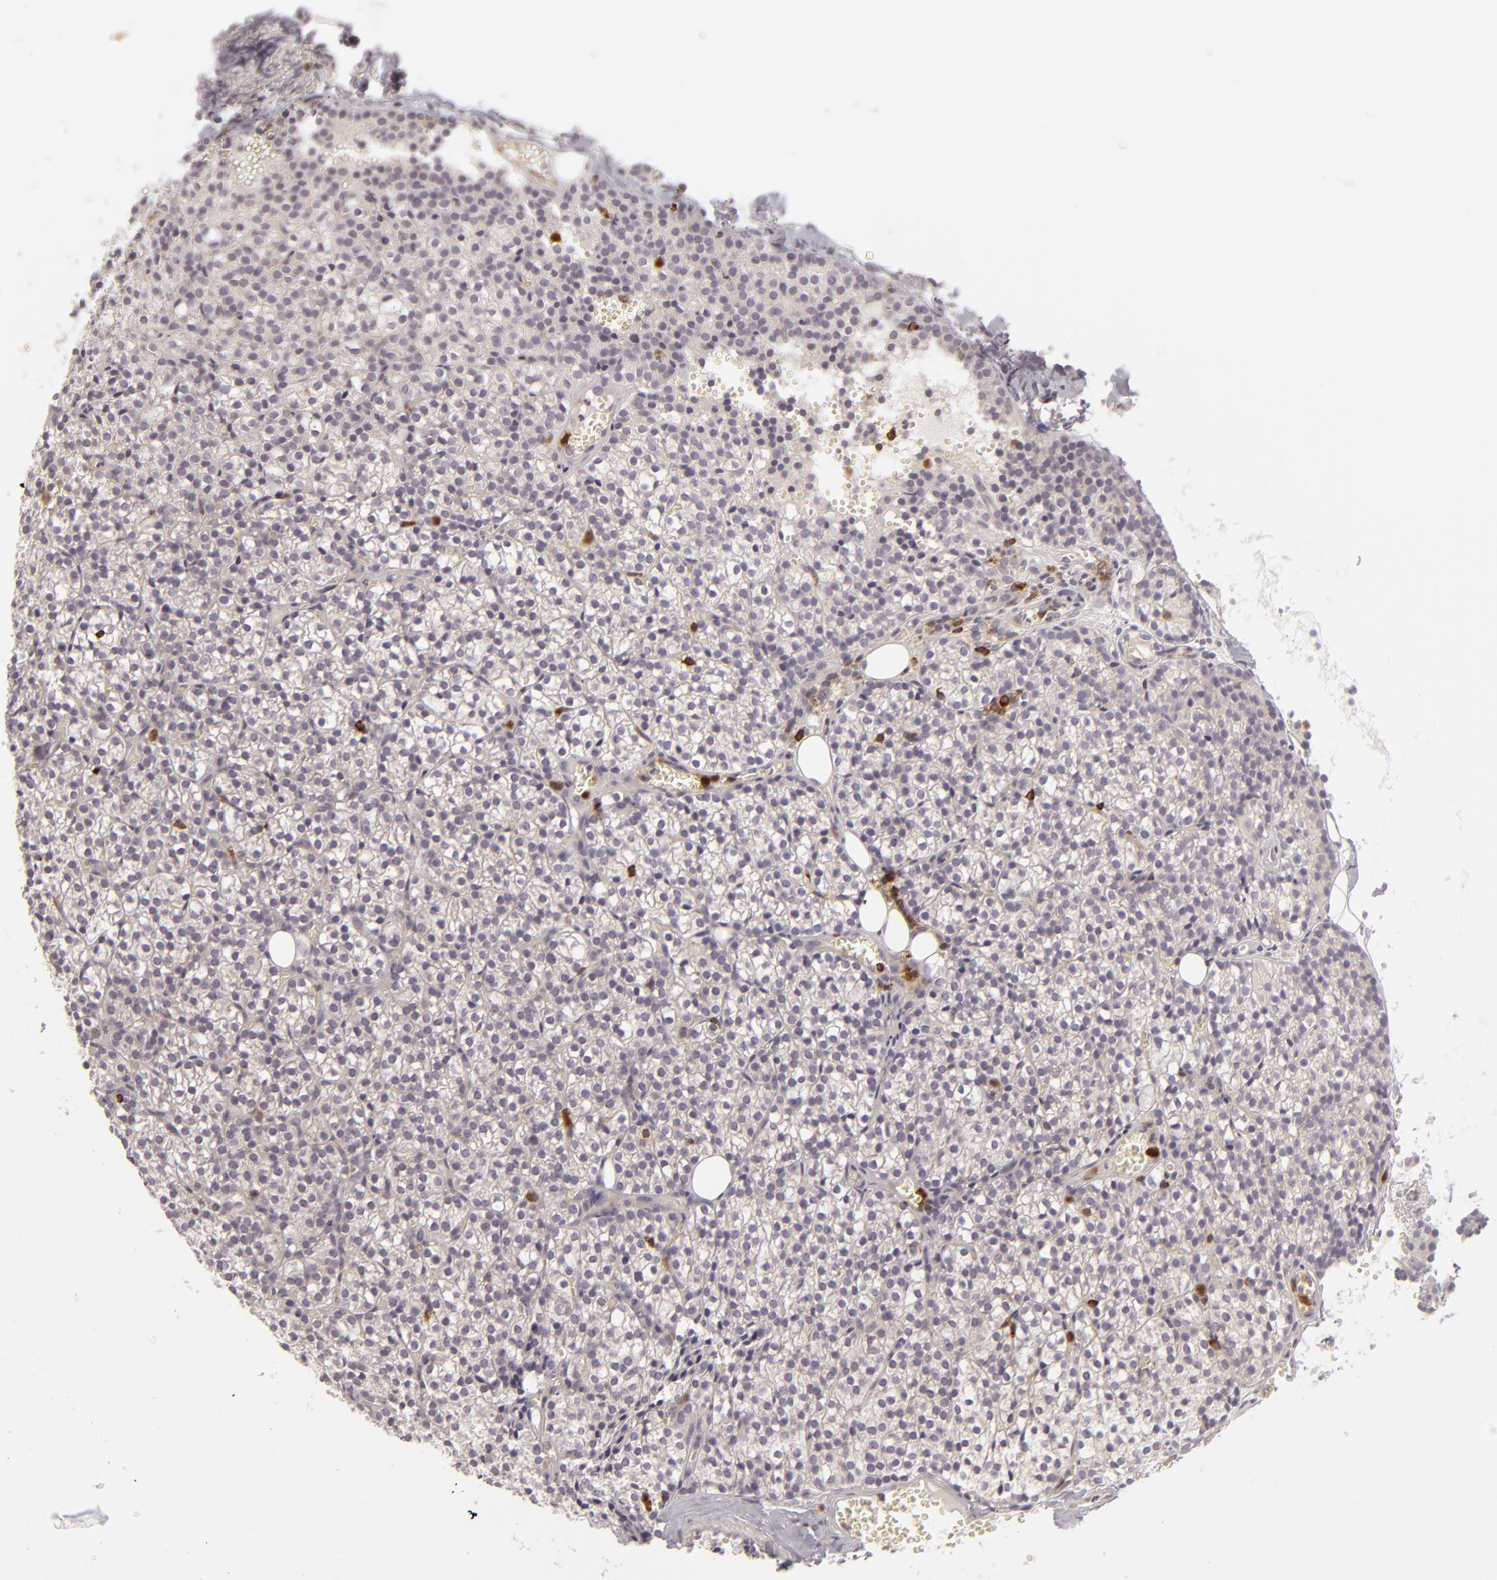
{"staining": {"intensity": "weak", "quantity": ">75%", "location": "cytoplasmic/membranous"}, "tissue": "parathyroid gland", "cell_type": "Glandular cells", "image_type": "normal", "snomed": [{"axis": "morphology", "description": "Normal tissue, NOS"}, {"axis": "topography", "description": "Parathyroid gland"}], "caption": "Immunohistochemical staining of normal parathyroid gland demonstrates >75% levels of weak cytoplasmic/membranous protein positivity in about >75% of glandular cells. (Brightfield microscopy of DAB IHC at high magnification).", "gene": "APOBEC3G", "patient": {"sex": "female", "age": 17}}